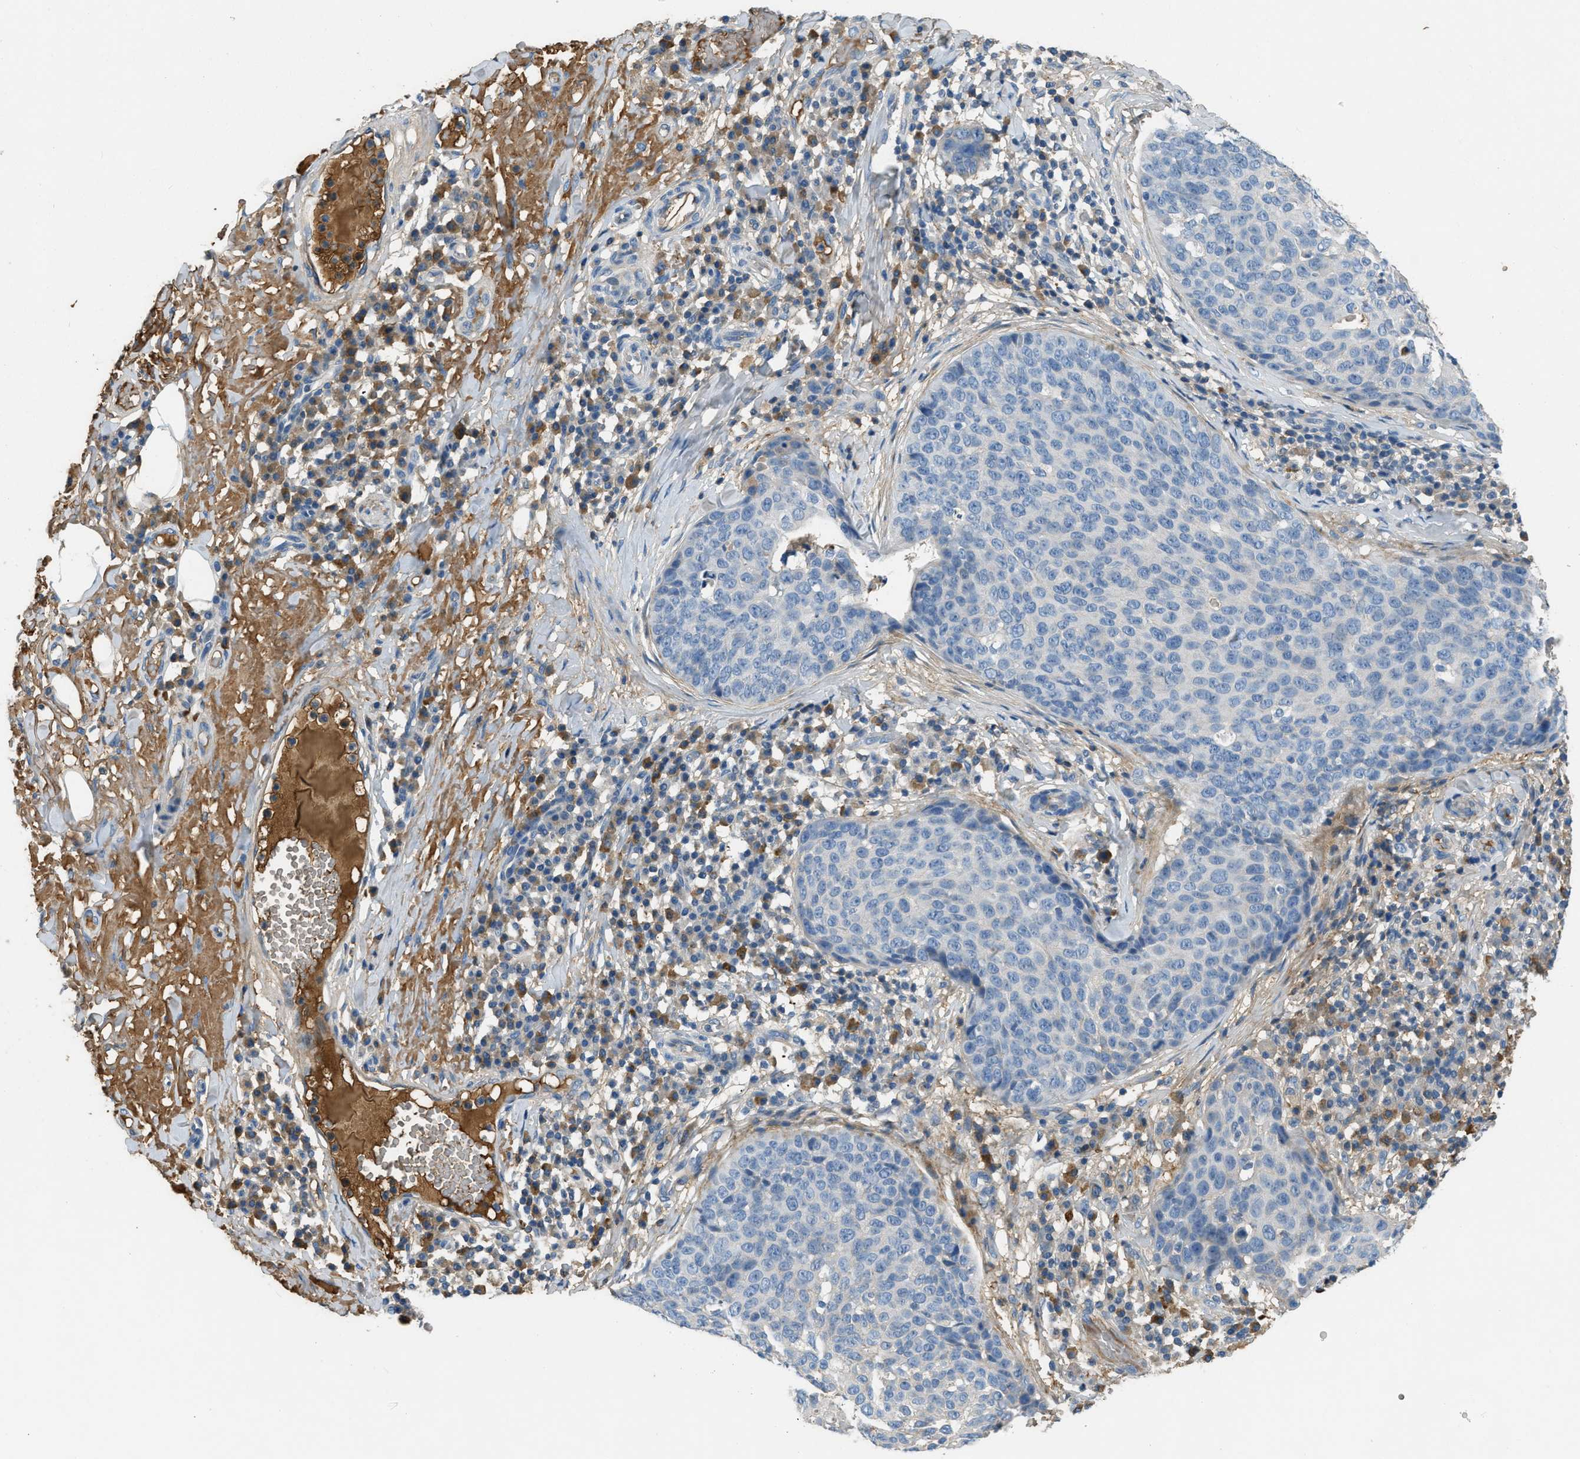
{"staining": {"intensity": "negative", "quantity": "none", "location": "none"}, "tissue": "skin cancer", "cell_type": "Tumor cells", "image_type": "cancer", "snomed": [{"axis": "morphology", "description": "Squamous cell carcinoma in situ, NOS"}, {"axis": "morphology", "description": "Squamous cell carcinoma, NOS"}, {"axis": "topography", "description": "Skin"}], "caption": "Immunohistochemistry photomicrograph of skin cancer stained for a protein (brown), which shows no expression in tumor cells.", "gene": "STC1", "patient": {"sex": "male", "age": 93}}